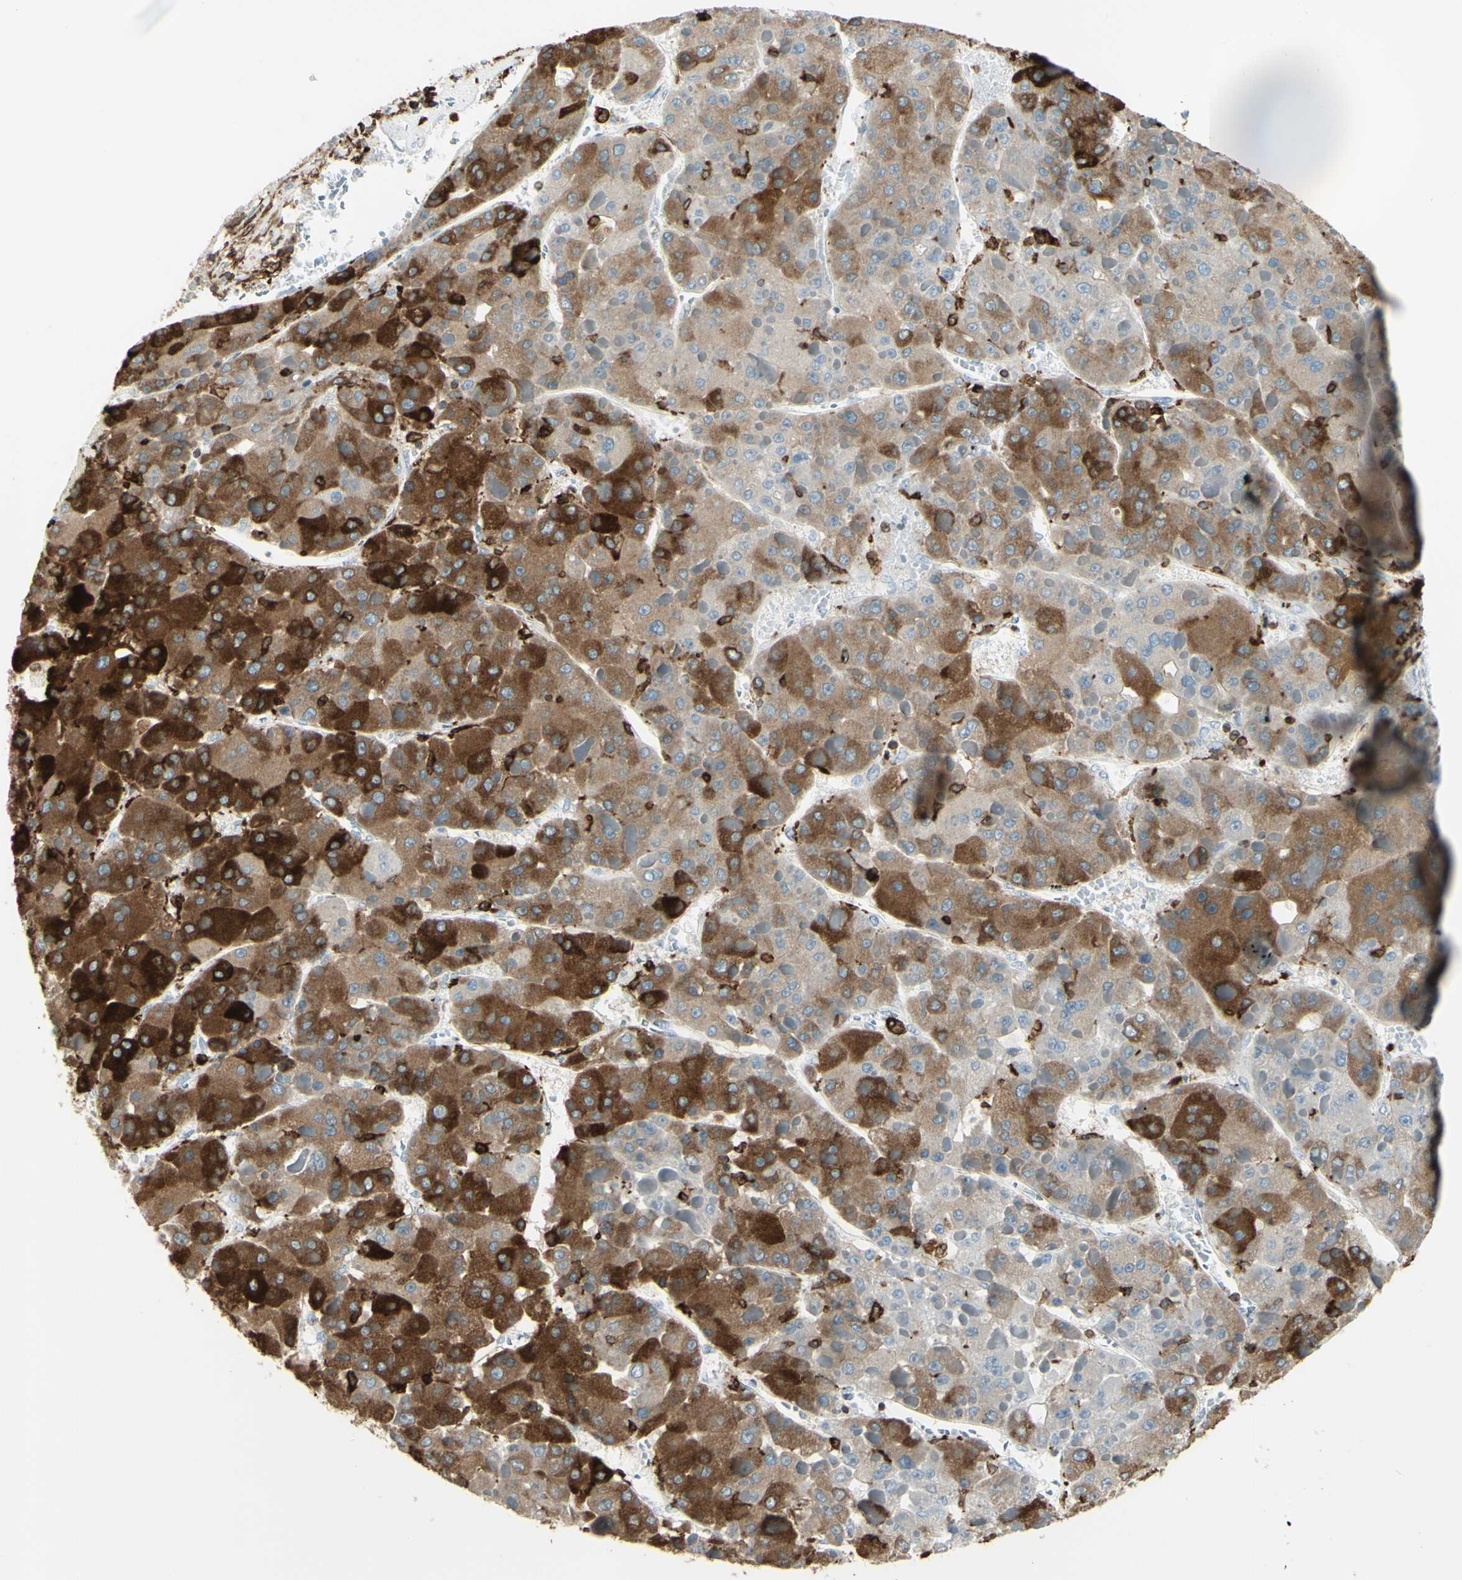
{"staining": {"intensity": "strong", "quantity": ">75%", "location": "cytoplasmic/membranous"}, "tissue": "liver cancer", "cell_type": "Tumor cells", "image_type": "cancer", "snomed": [{"axis": "morphology", "description": "Carcinoma, Hepatocellular, NOS"}, {"axis": "topography", "description": "Liver"}], "caption": "Immunohistochemical staining of liver cancer demonstrates high levels of strong cytoplasmic/membranous protein positivity in about >75% of tumor cells.", "gene": "CD74", "patient": {"sex": "female", "age": 73}}